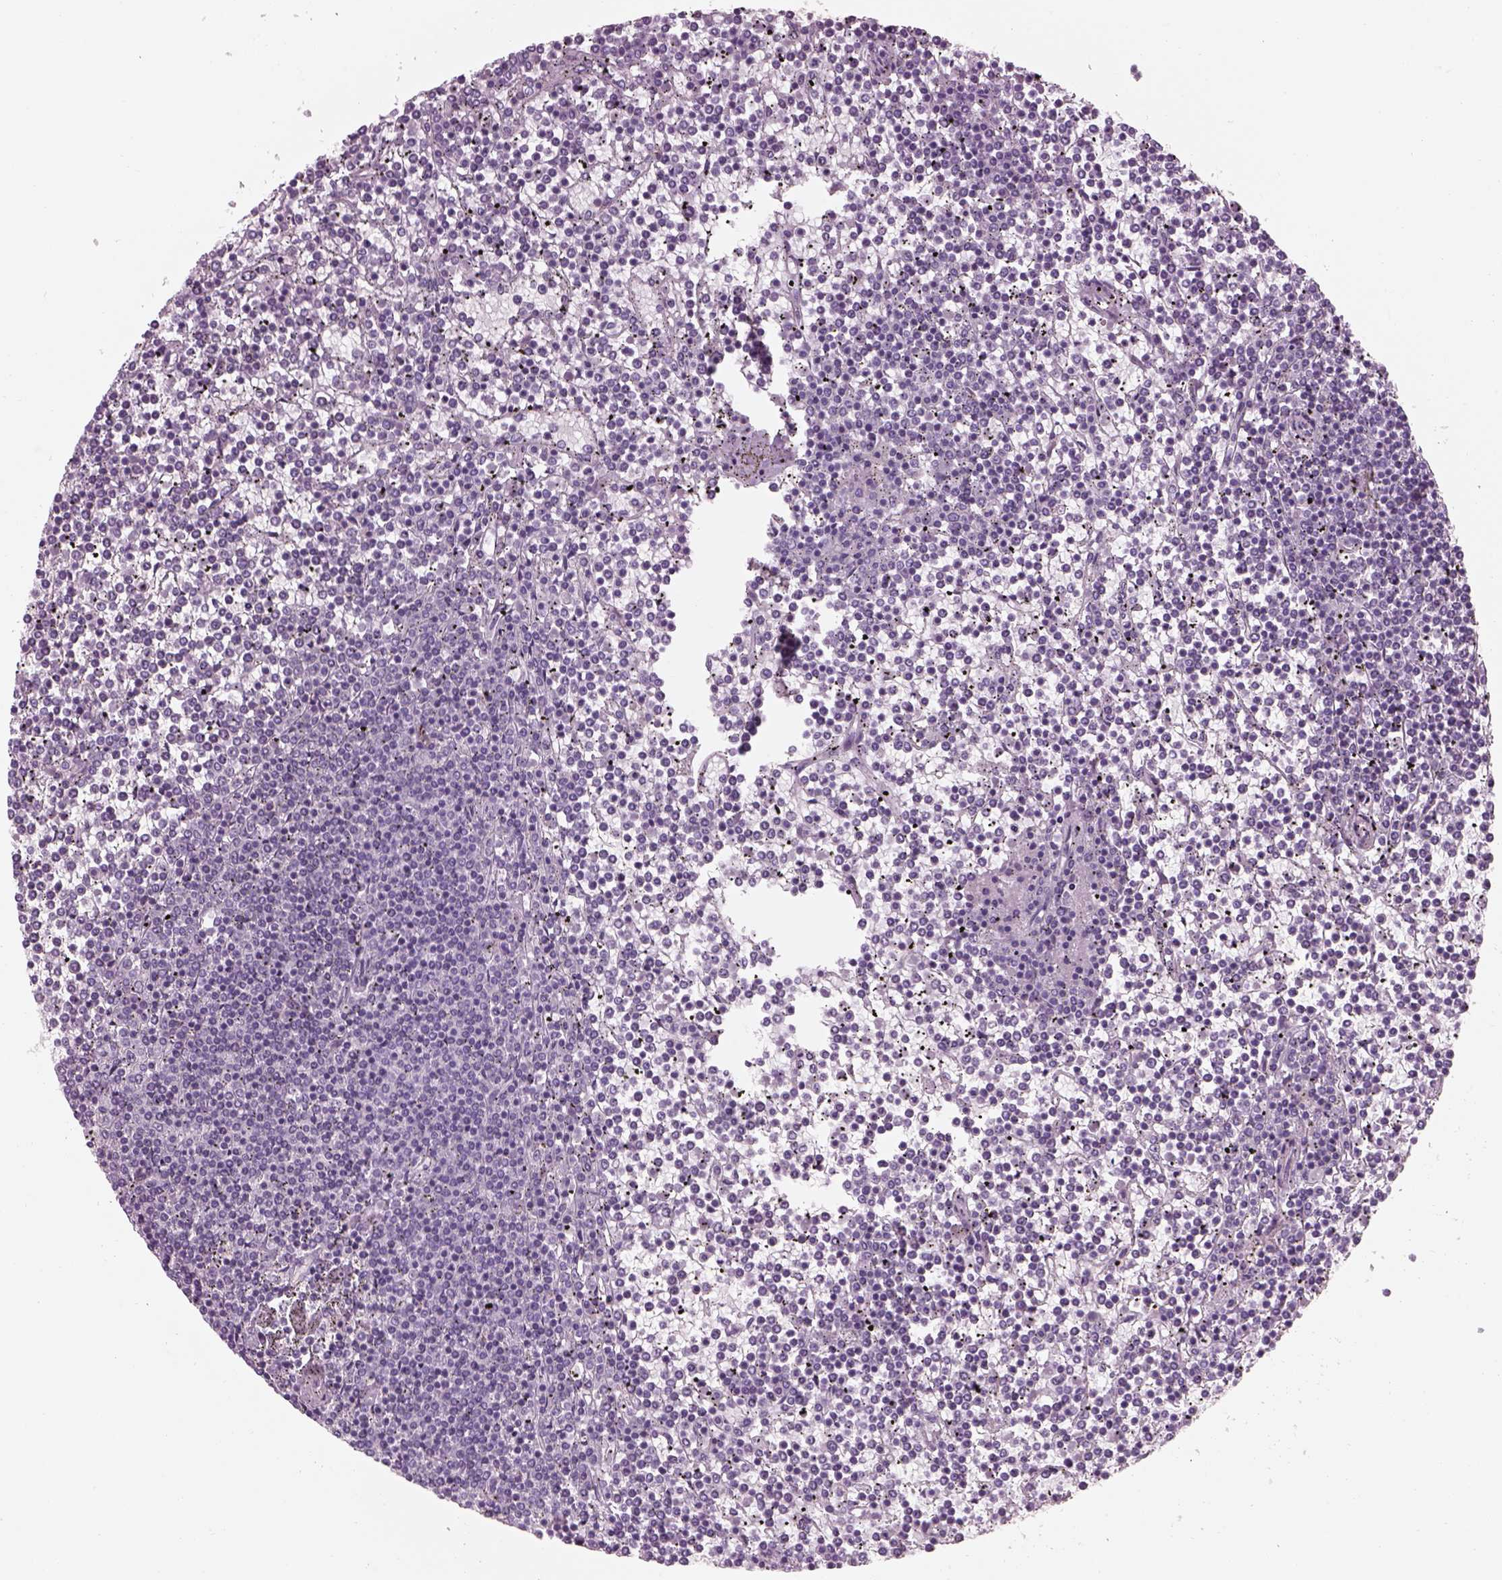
{"staining": {"intensity": "negative", "quantity": "none", "location": "none"}, "tissue": "lymphoma", "cell_type": "Tumor cells", "image_type": "cancer", "snomed": [{"axis": "morphology", "description": "Malignant lymphoma, non-Hodgkin's type, Low grade"}, {"axis": "topography", "description": "Spleen"}], "caption": "Immunohistochemistry (IHC) of human low-grade malignant lymphoma, non-Hodgkin's type displays no expression in tumor cells.", "gene": "GAS2L2", "patient": {"sex": "female", "age": 19}}